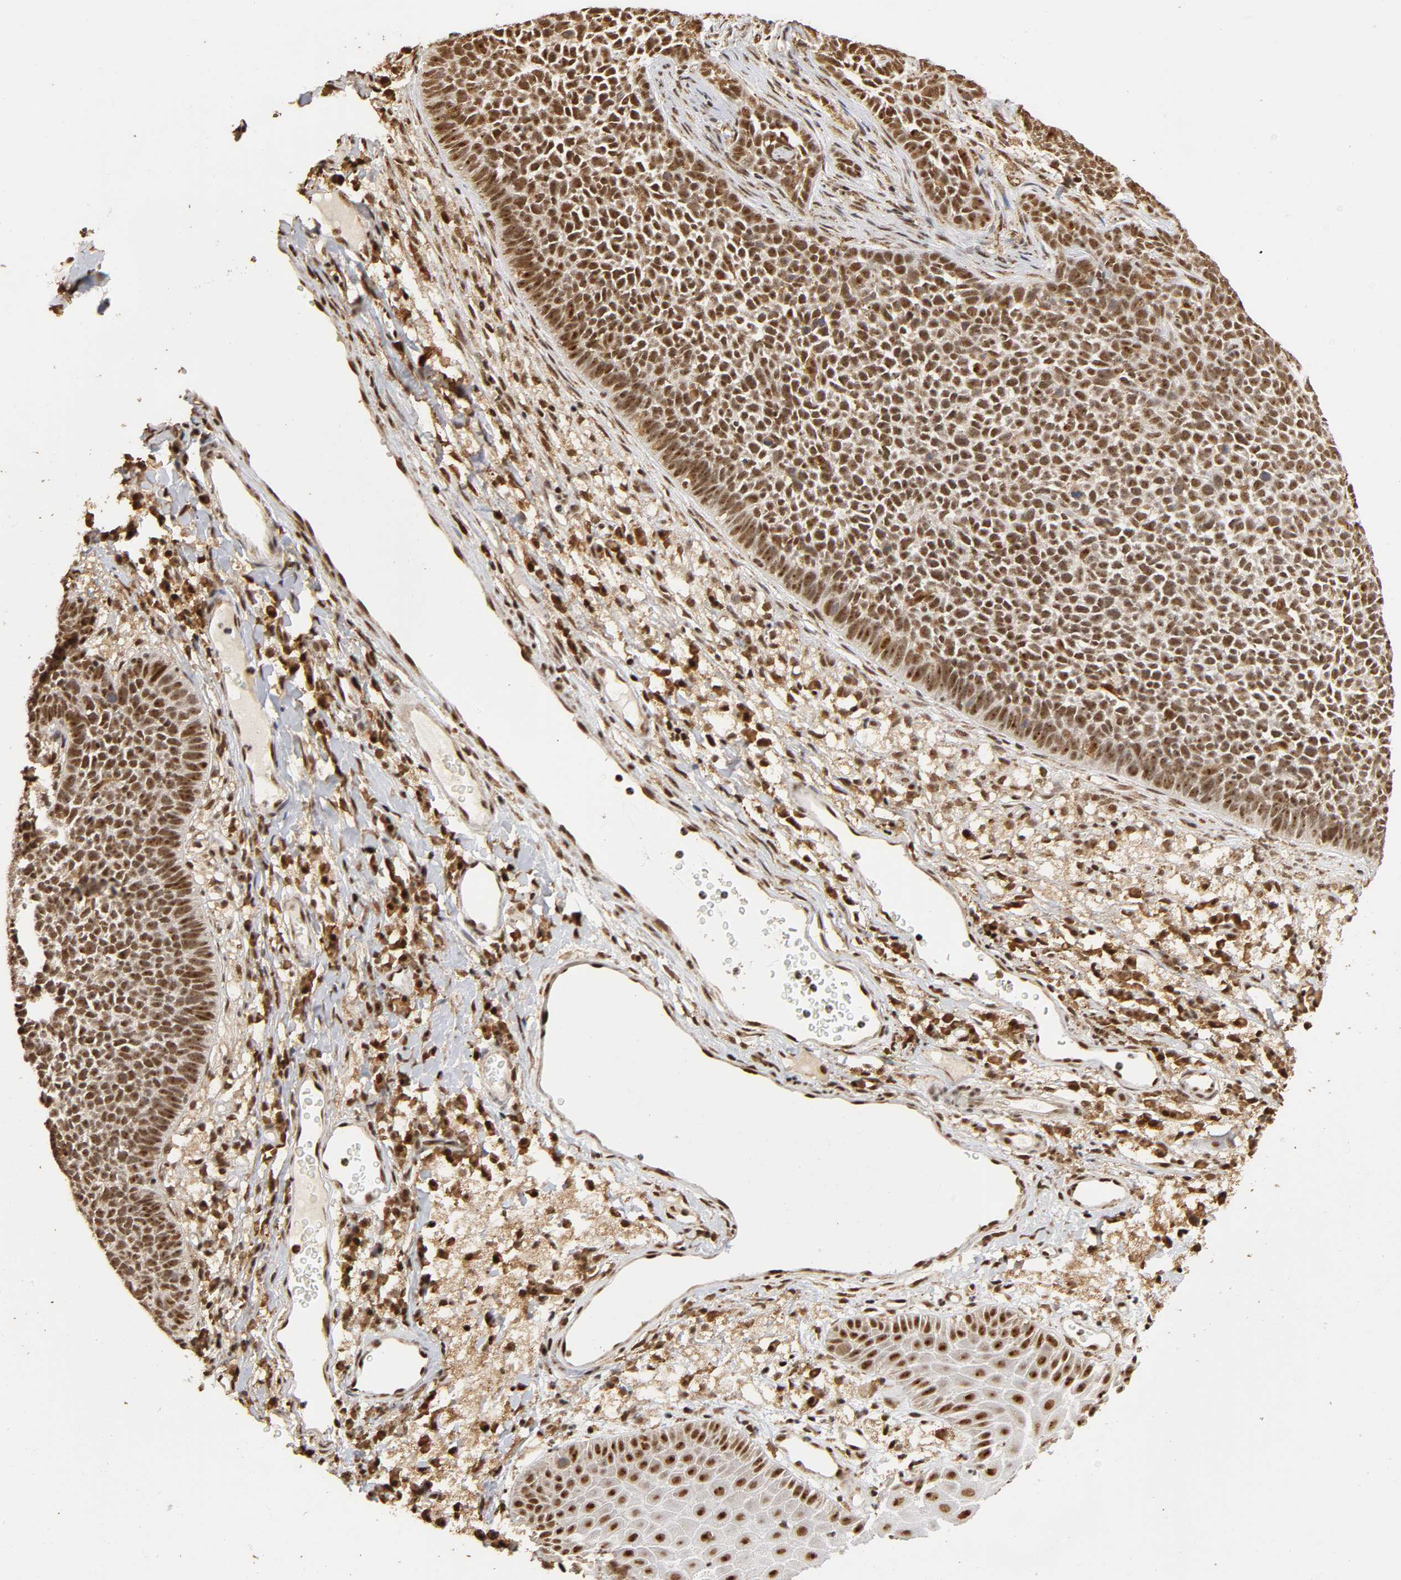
{"staining": {"intensity": "strong", "quantity": ">75%", "location": "nuclear"}, "tissue": "skin cancer", "cell_type": "Tumor cells", "image_type": "cancer", "snomed": [{"axis": "morphology", "description": "Basal cell carcinoma"}, {"axis": "topography", "description": "Skin"}], "caption": "Protein staining exhibits strong nuclear positivity in about >75% of tumor cells in skin basal cell carcinoma.", "gene": "RNF122", "patient": {"sex": "female", "age": 84}}